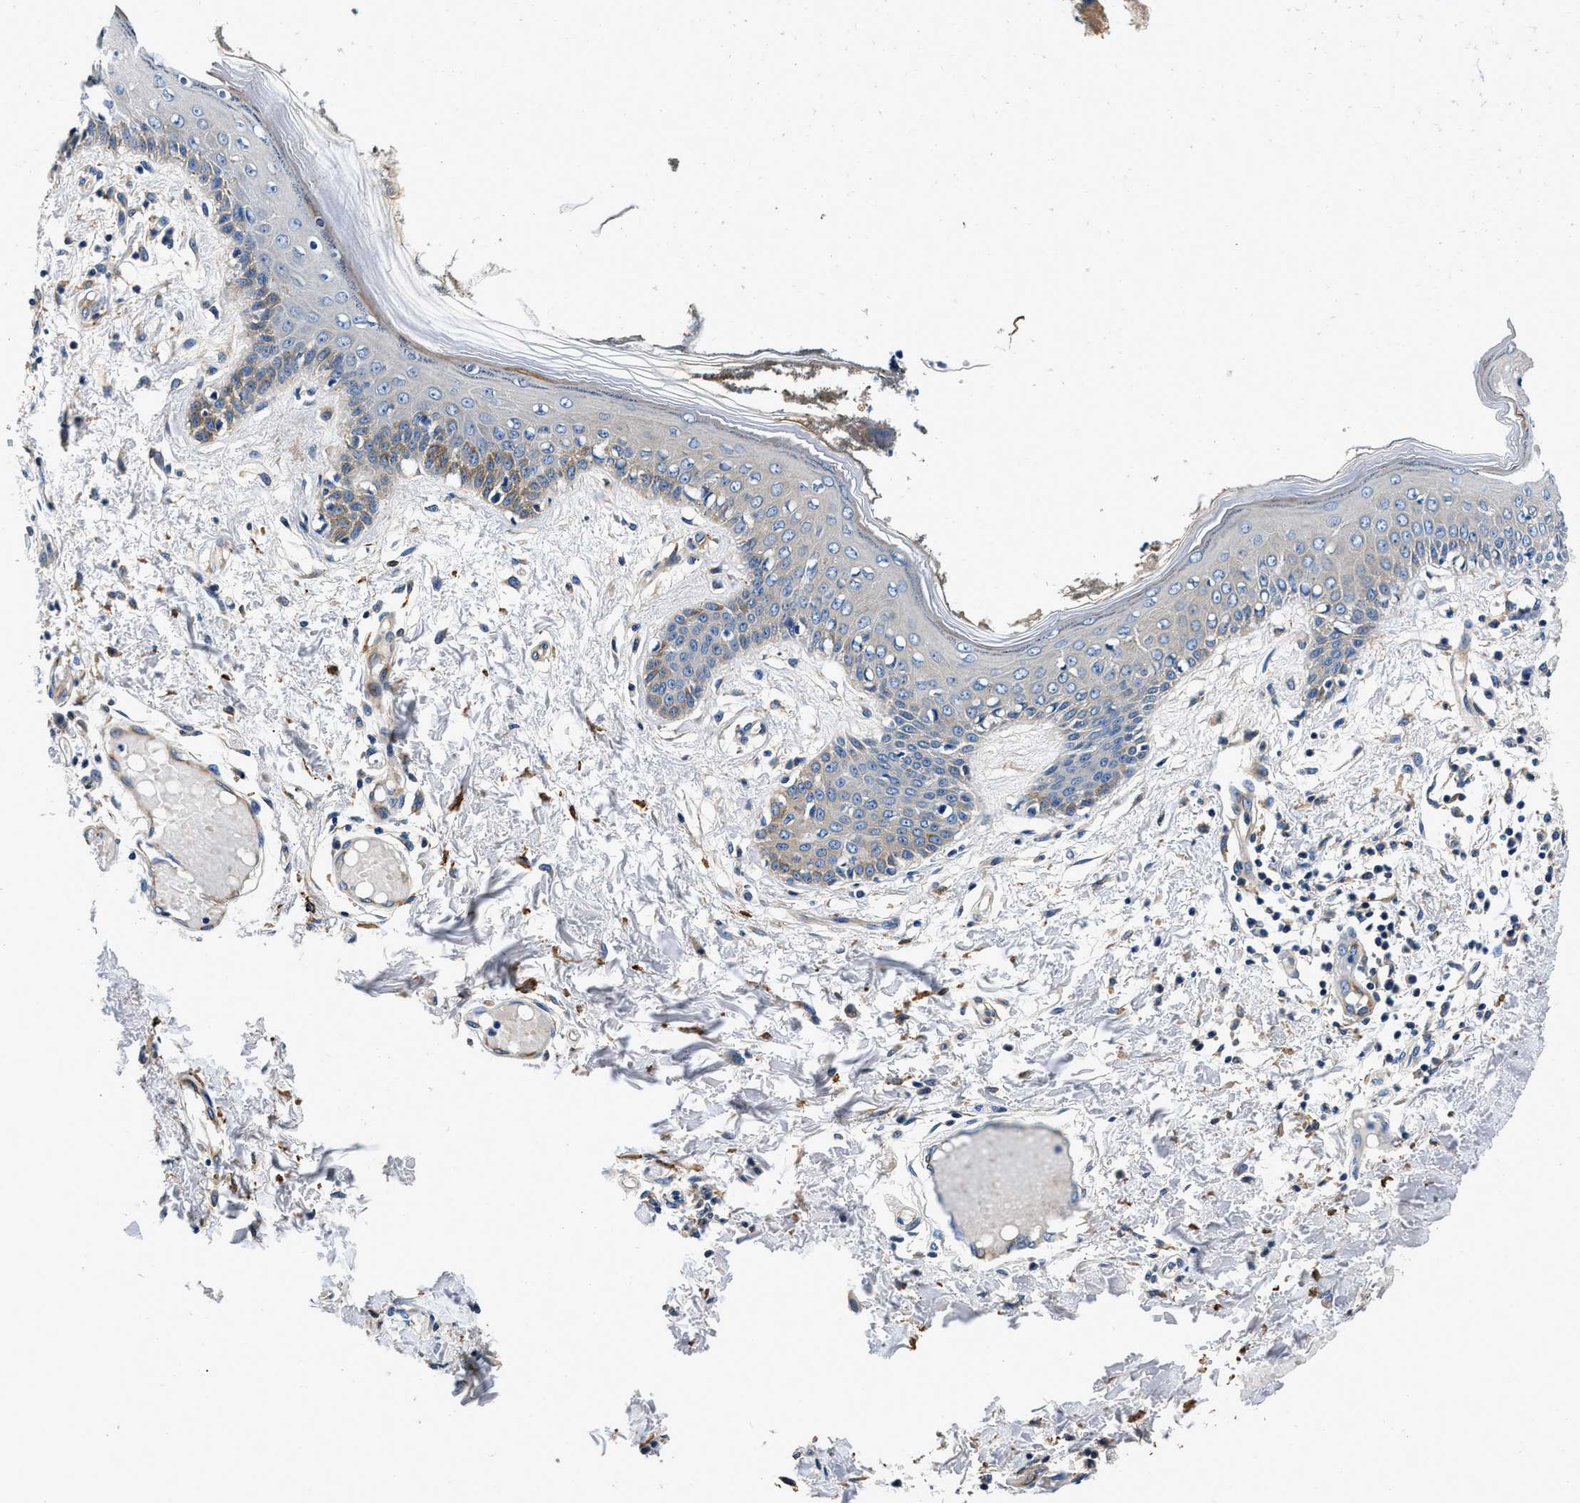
{"staining": {"intensity": "weak", "quantity": ">75%", "location": "cytoplasmic/membranous"}, "tissue": "skin", "cell_type": "Fibroblasts", "image_type": "normal", "snomed": [{"axis": "morphology", "description": "Normal tissue, NOS"}, {"axis": "topography", "description": "Skin"}], "caption": "The immunohistochemical stain highlights weak cytoplasmic/membranous expression in fibroblasts of unremarkable skin. Nuclei are stained in blue.", "gene": "ZFAND3", "patient": {"sex": "male", "age": 53}}